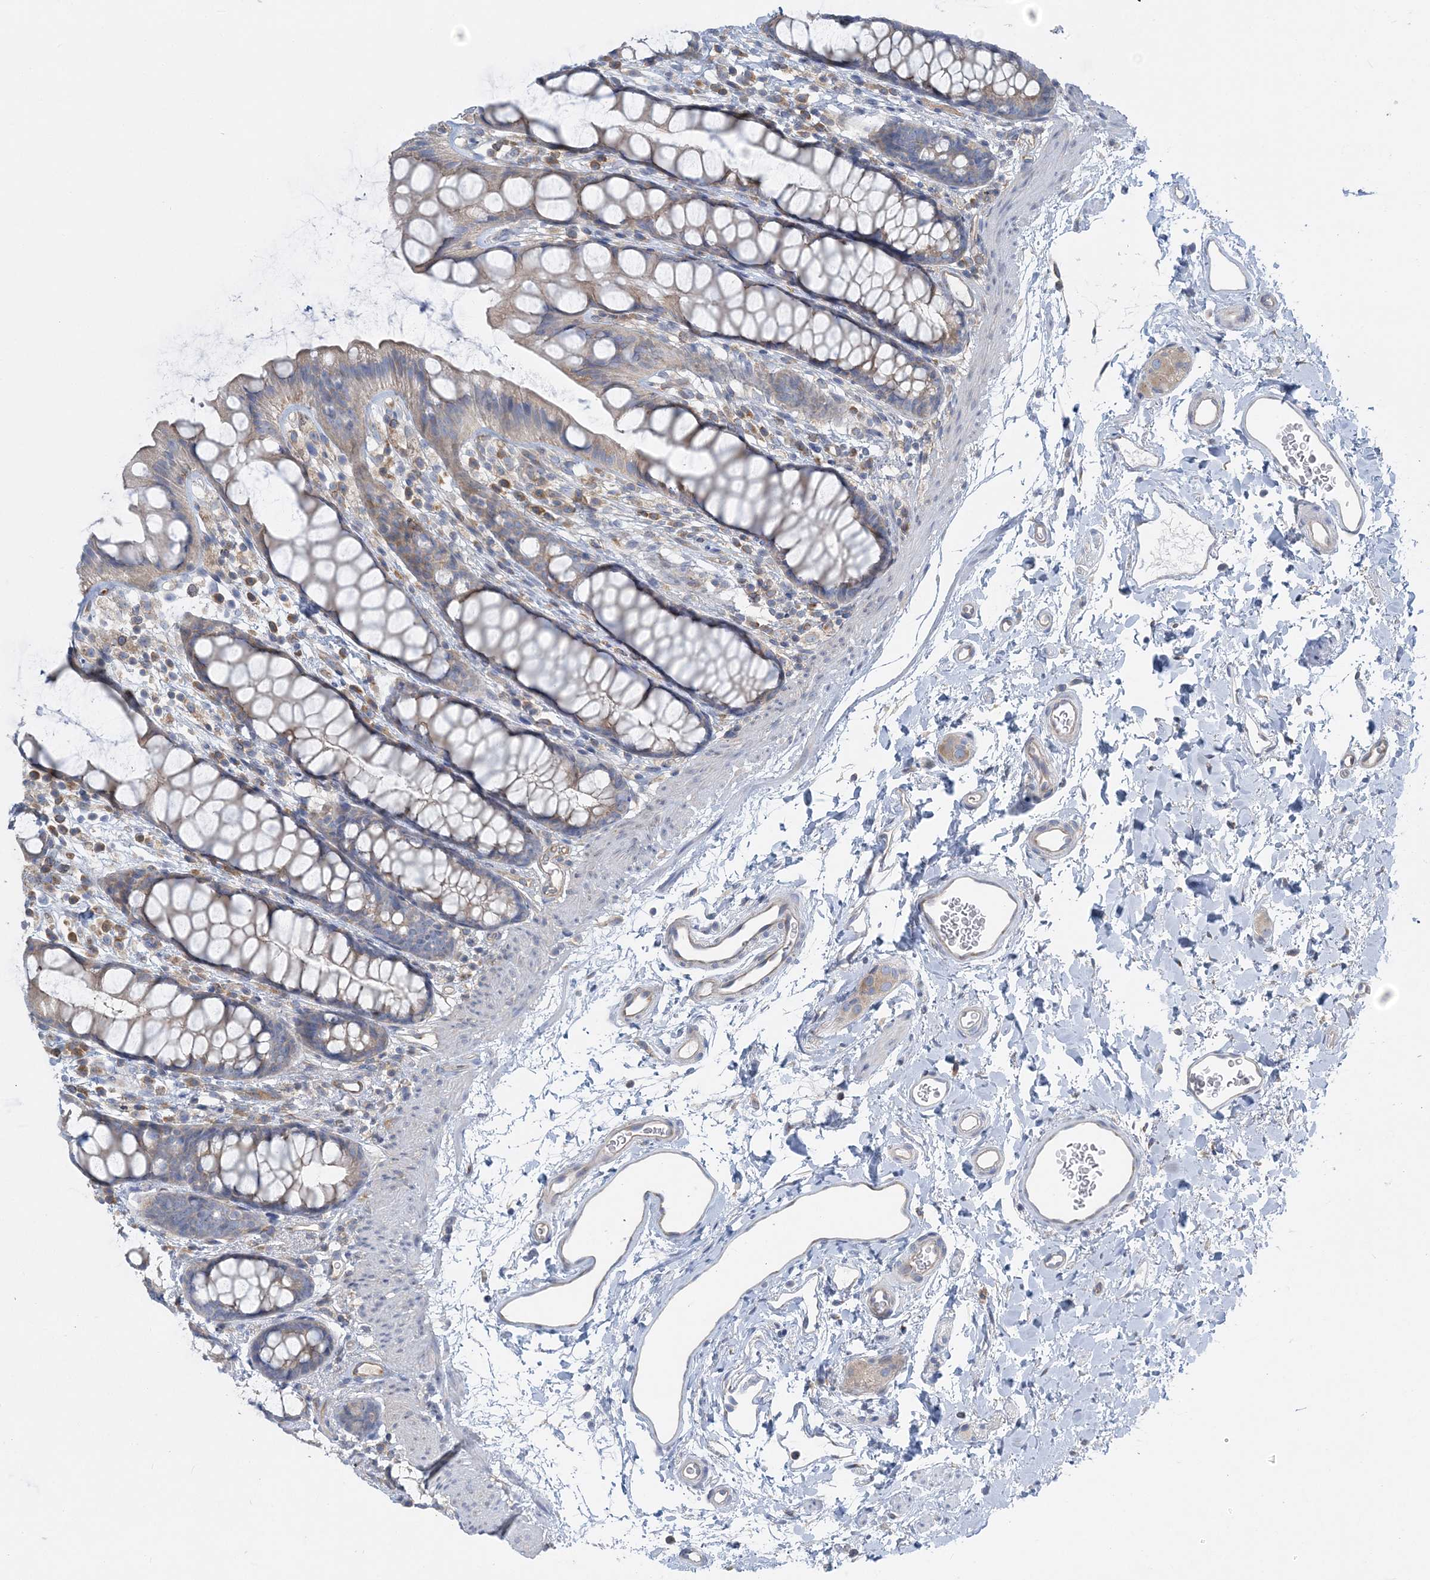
{"staining": {"intensity": "weak", "quantity": "<25%", "location": "cytoplasmic/membranous"}, "tissue": "rectum", "cell_type": "Glandular cells", "image_type": "normal", "snomed": [{"axis": "morphology", "description": "Normal tissue, NOS"}, {"axis": "topography", "description": "Rectum"}], "caption": "Rectum was stained to show a protein in brown. There is no significant expression in glandular cells. (Brightfield microscopy of DAB immunohistochemistry at high magnification).", "gene": "FAM114A2", "patient": {"sex": "female", "age": 65}}